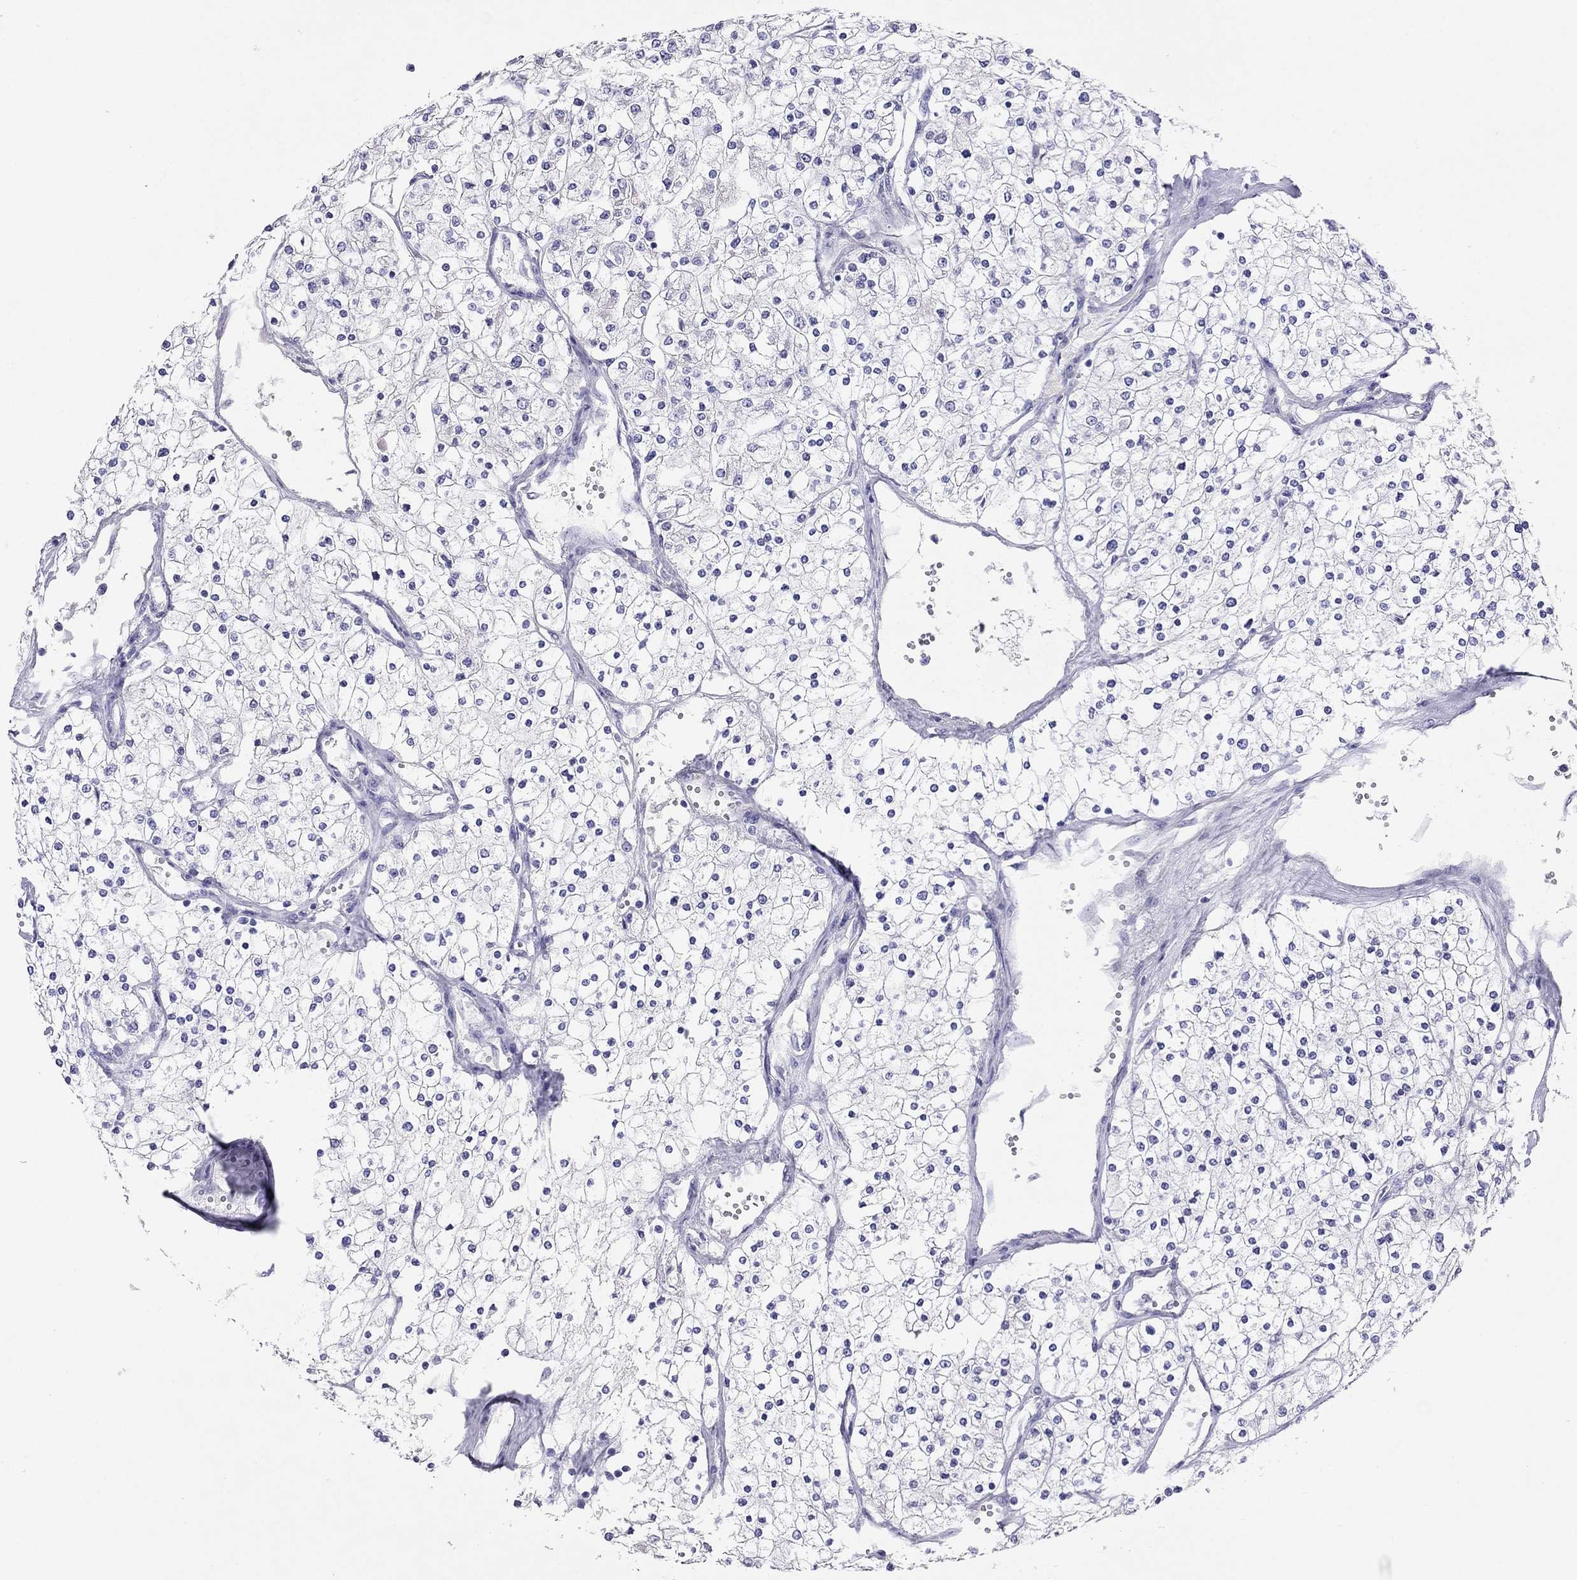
{"staining": {"intensity": "negative", "quantity": "none", "location": "none"}, "tissue": "renal cancer", "cell_type": "Tumor cells", "image_type": "cancer", "snomed": [{"axis": "morphology", "description": "Adenocarcinoma, NOS"}, {"axis": "topography", "description": "Kidney"}], "caption": "Immunohistochemistry (IHC) micrograph of neoplastic tissue: human renal adenocarcinoma stained with DAB reveals no significant protein expression in tumor cells.", "gene": "CAPNS2", "patient": {"sex": "male", "age": 80}}